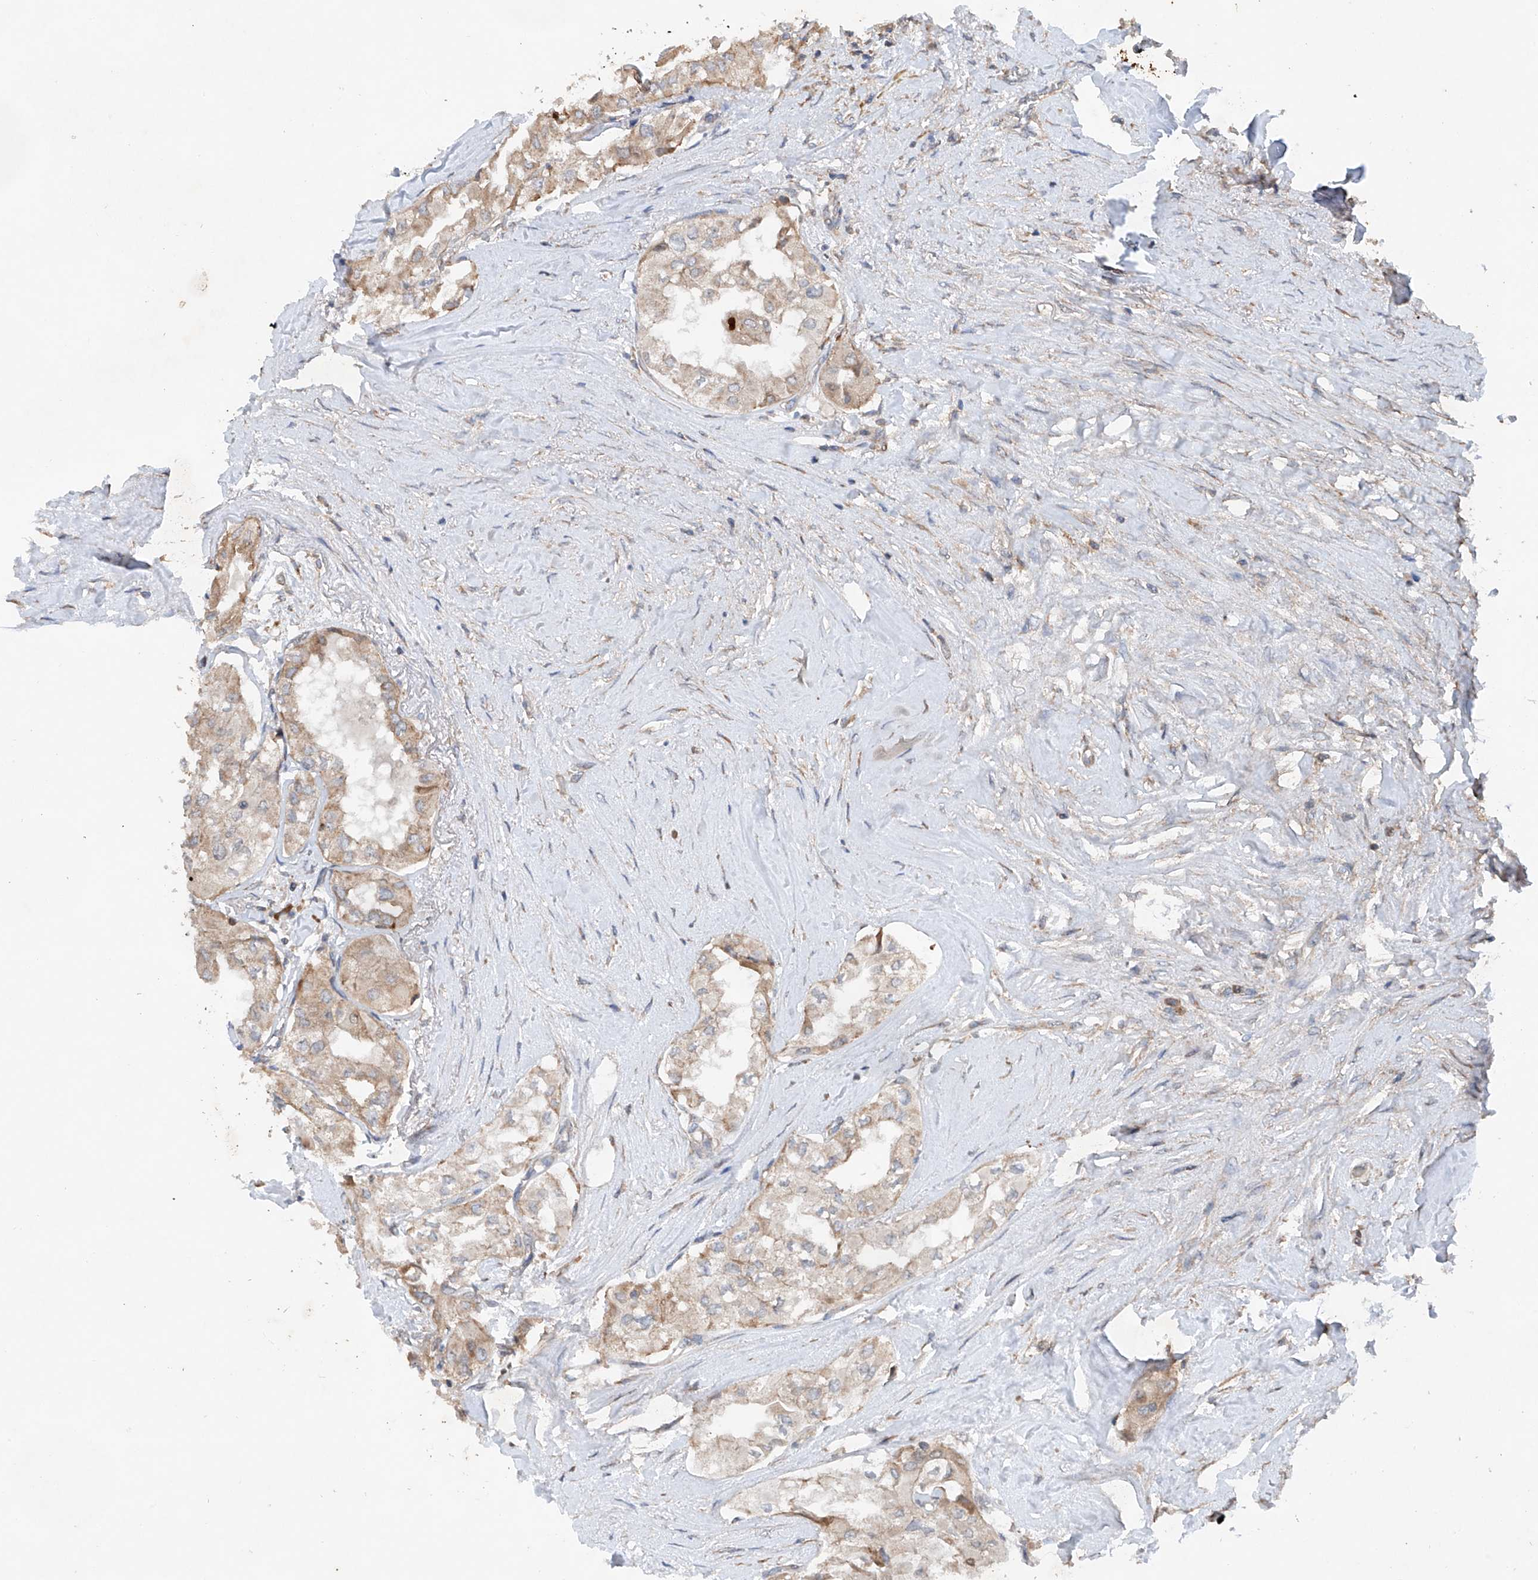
{"staining": {"intensity": "weak", "quantity": ">75%", "location": "cytoplasmic/membranous"}, "tissue": "thyroid cancer", "cell_type": "Tumor cells", "image_type": "cancer", "snomed": [{"axis": "morphology", "description": "Papillary adenocarcinoma, NOS"}, {"axis": "topography", "description": "Thyroid gland"}], "caption": "Approximately >75% of tumor cells in human thyroid papillary adenocarcinoma display weak cytoplasmic/membranous protein positivity as visualized by brown immunohistochemical staining.", "gene": "CEP85L", "patient": {"sex": "female", "age": 59}}